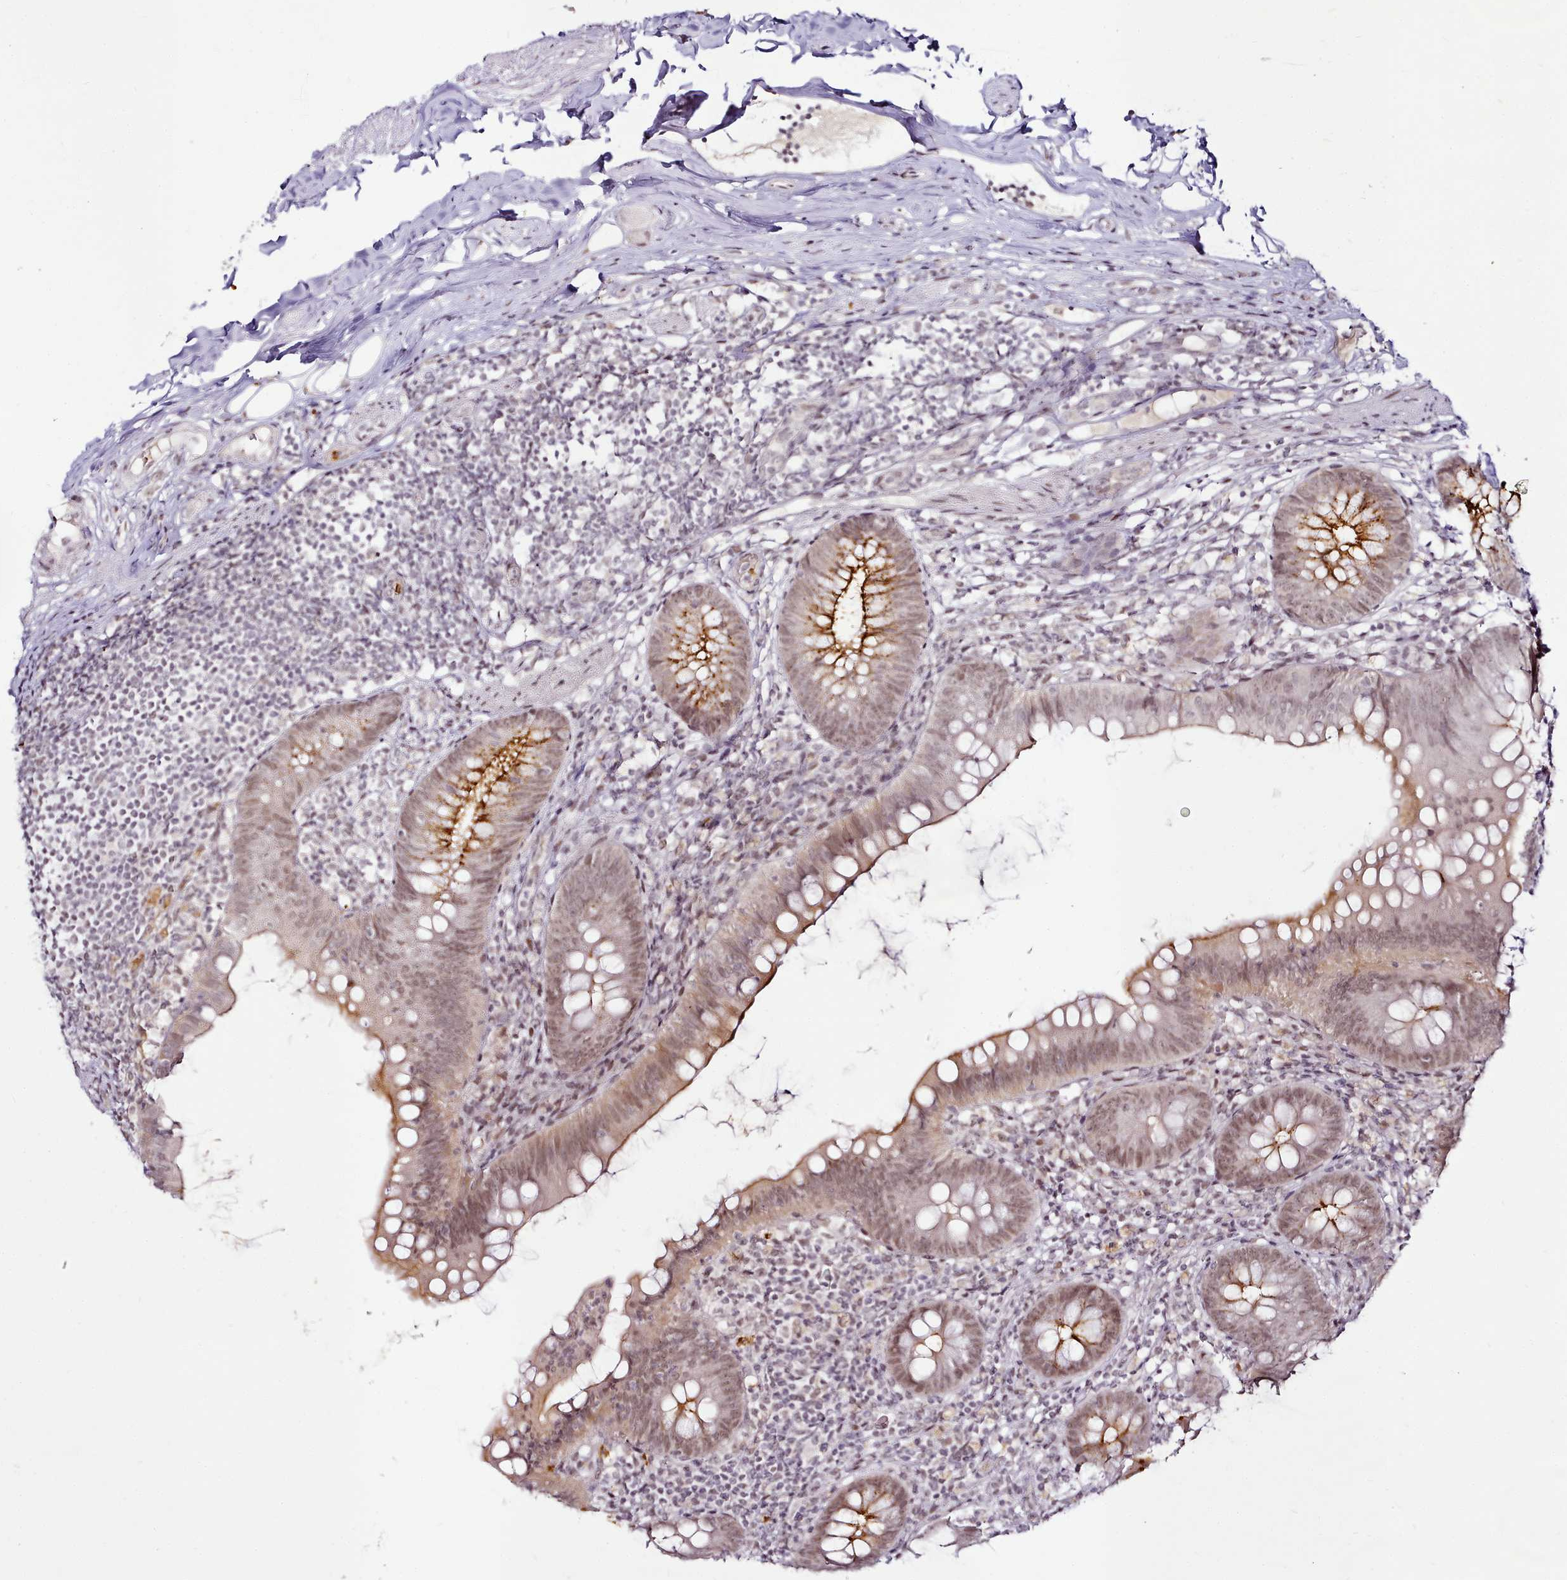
{"staining": {"intensity": "weak", "quantity": ">75%", "location": "cytoplasmic/membranous,nuclear"}, "tissue": "appendix", "cell_type": "Glandular cells", "image_type": "normal", "snomed": [{"axis": "morphology", "description": "Normal tissue, NOS"}, {"axis": "topography", "description": "Appendix"}], "caption": "The image shows staining of benign appendix, revealing weak cytoplasmic/membranous,nuclear protein staining (brown color) within glandular cells.", "gene": "SYT15B", "patient": {"sex": "female", "age": 62}}